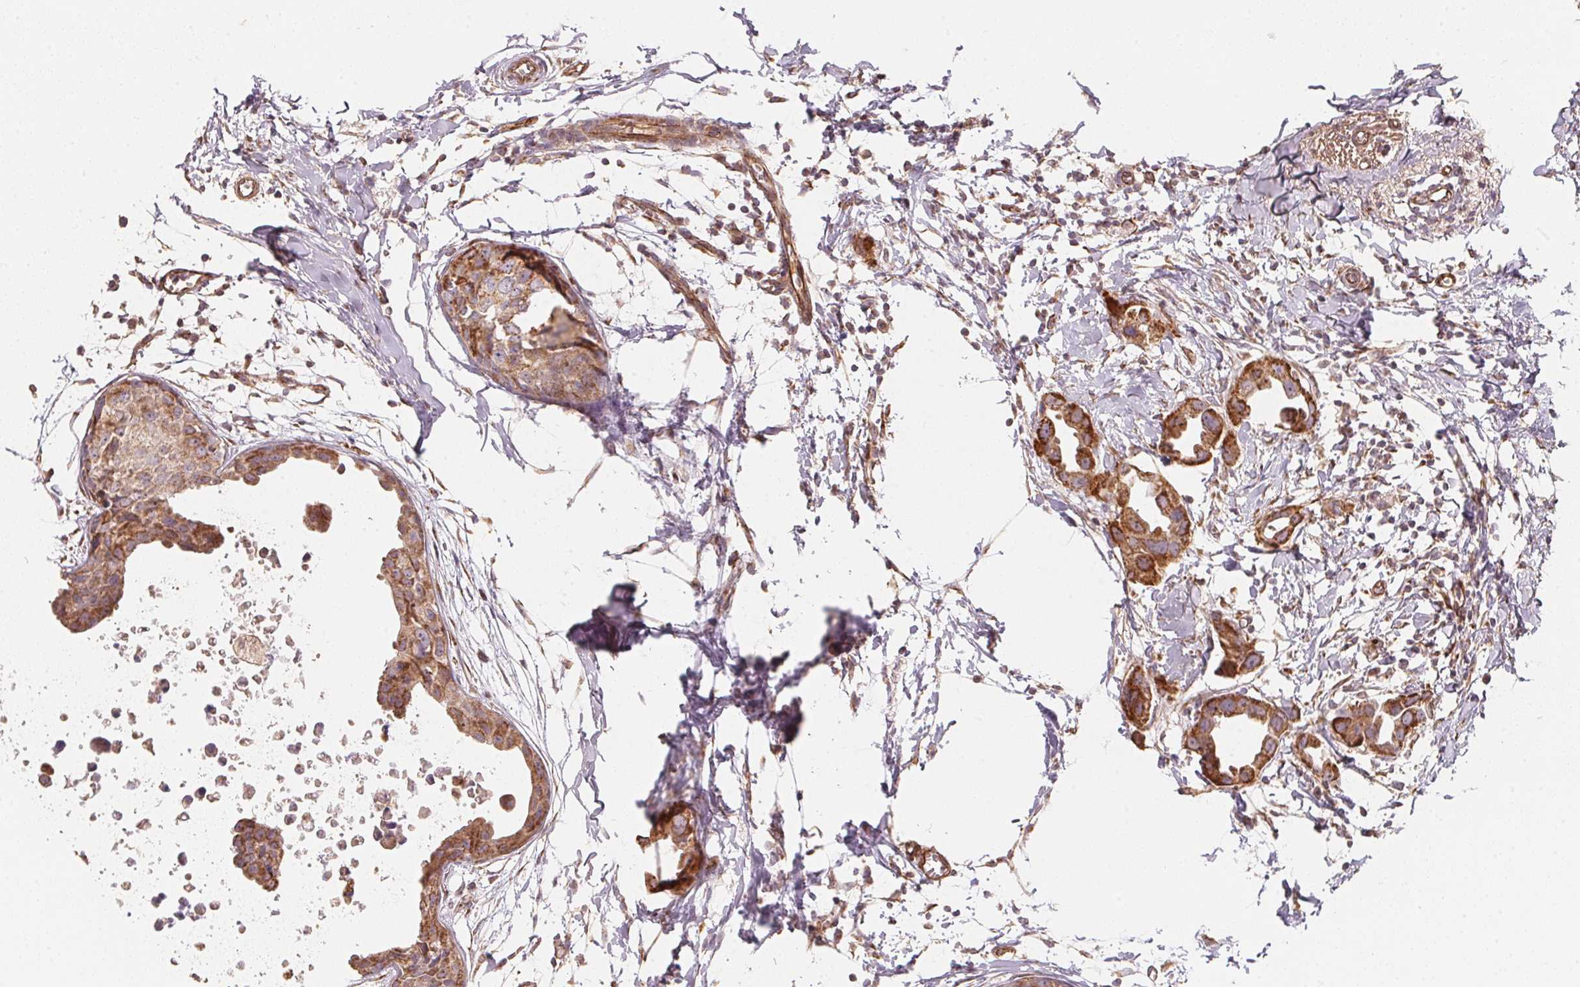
{"staining": {"intensity": "moderate", "quantity": ">75%", "location": "cytoplasmic/membranous"}, "tissue": "breast cancer", "cell_type": "Tumor cells", "image_type": "cancer", "snomed": [{"axis": "morphology", "description": "Duct carcinoma"}, {"axis": "topography", "description": "Breast"}], "caption": "The photomicrograph shows a brown stain indicating the presence of a protein in the cytoplasmic/membranous of tumor cells in breast cancer (invasive ductal carcinoma). Nuclei are stained in blue.", "gene": "TSPAN12", "patient": {"sex": "female", "age": 38}}